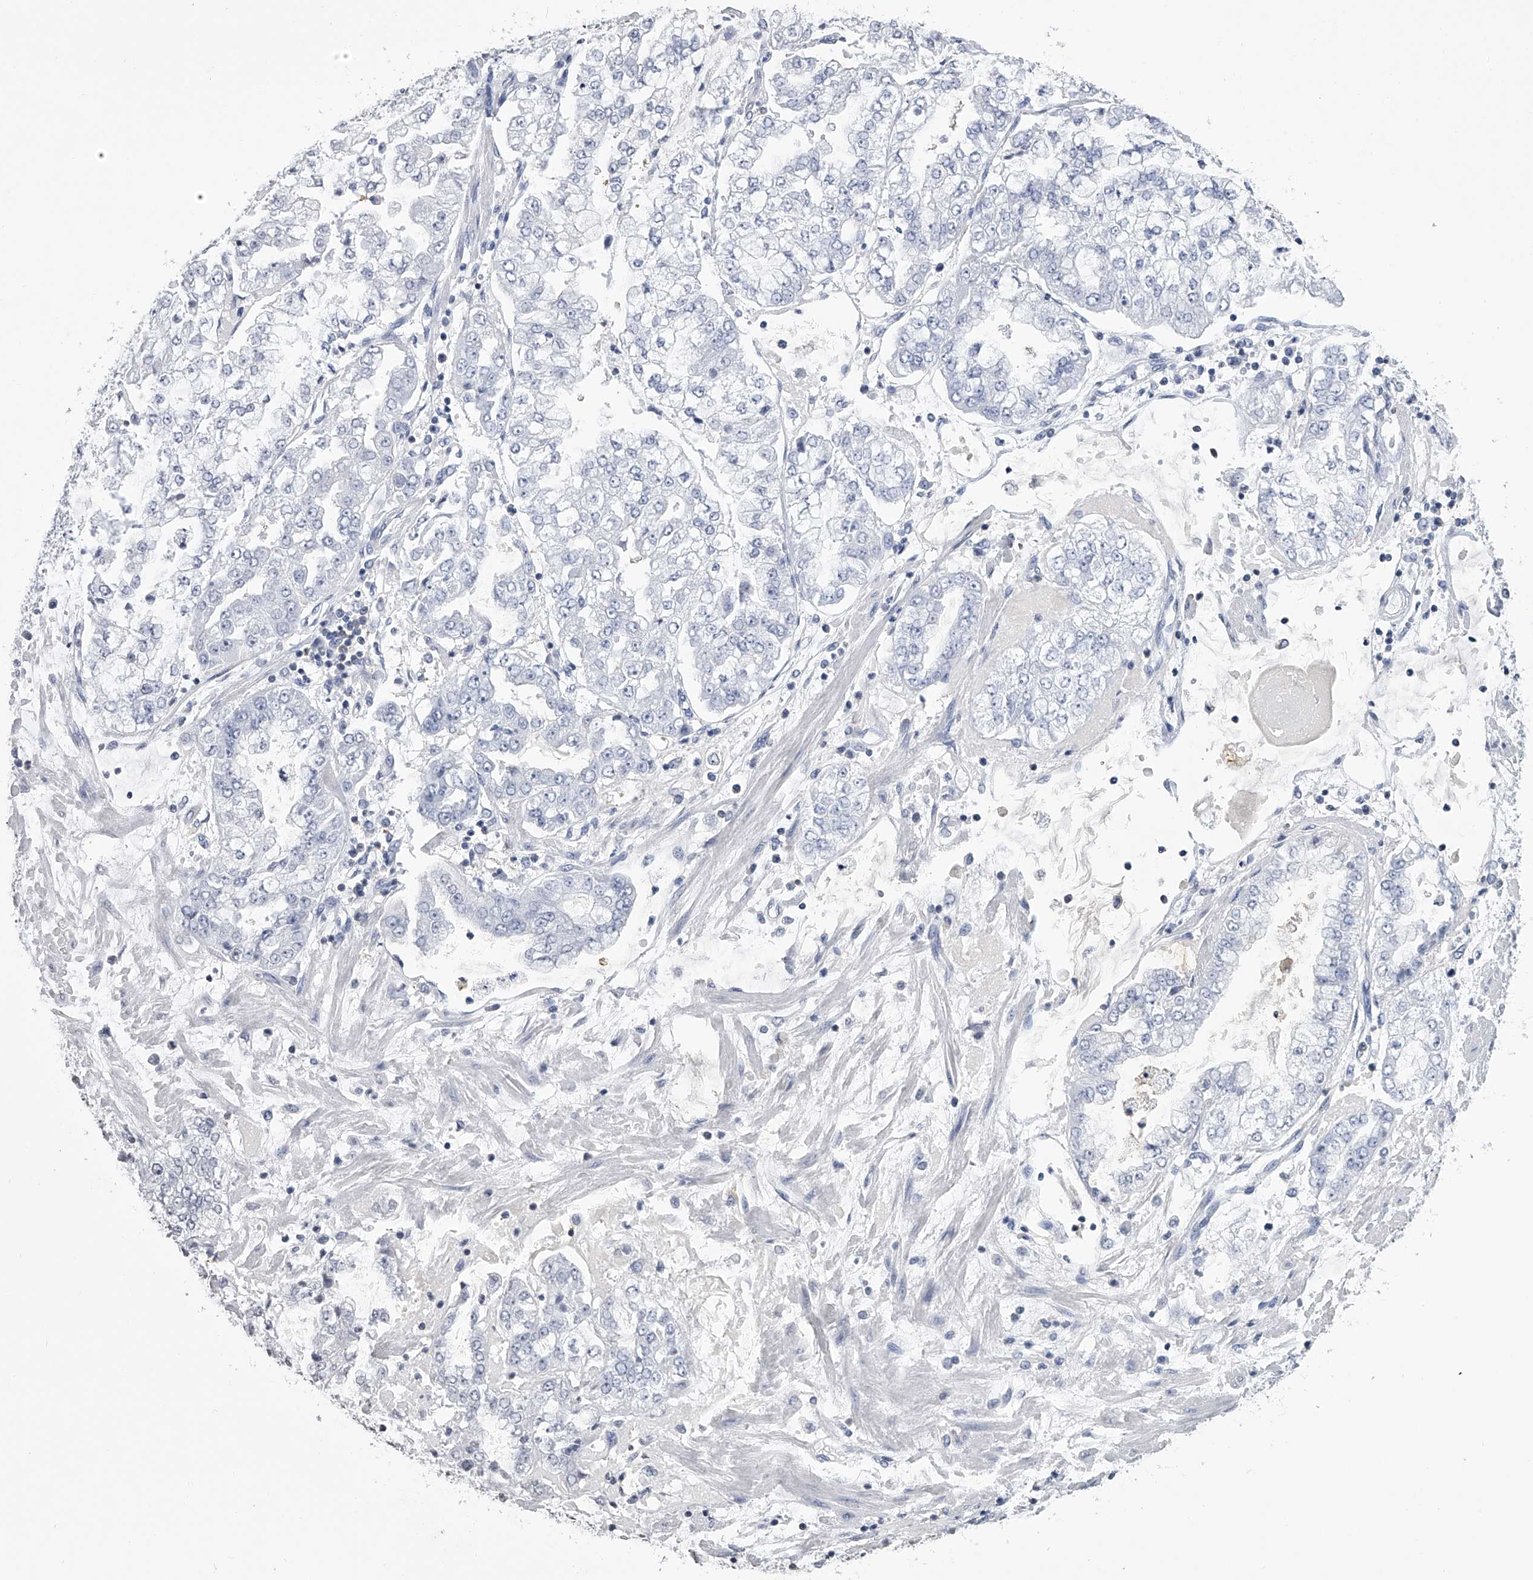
{"staining": {"intensity": "weak", "quantity": "25%-75%", "location": "cytoplasmic/membranous"}, "tissue": "stomach cancer", "cell_type": "Tumor cells", "image_type": "cancer", "snomed": [{"axis": "morphology", "description": "Adenocarcinoma, NOS"}, {"axis": "topography", "description": "Stomach"}], "caption": "A low amount of weak cytoplasmic/membranous expression is present in about 25%-75% of tumor cells in stomach adenocarcinoma tissue. The staining was performed using DAB, with brown indicating positive protein expression. Nuclei are stained blue with hematoxylin.", "gene": "TASP1", "patient": {"sex": "male", "age": 76}}